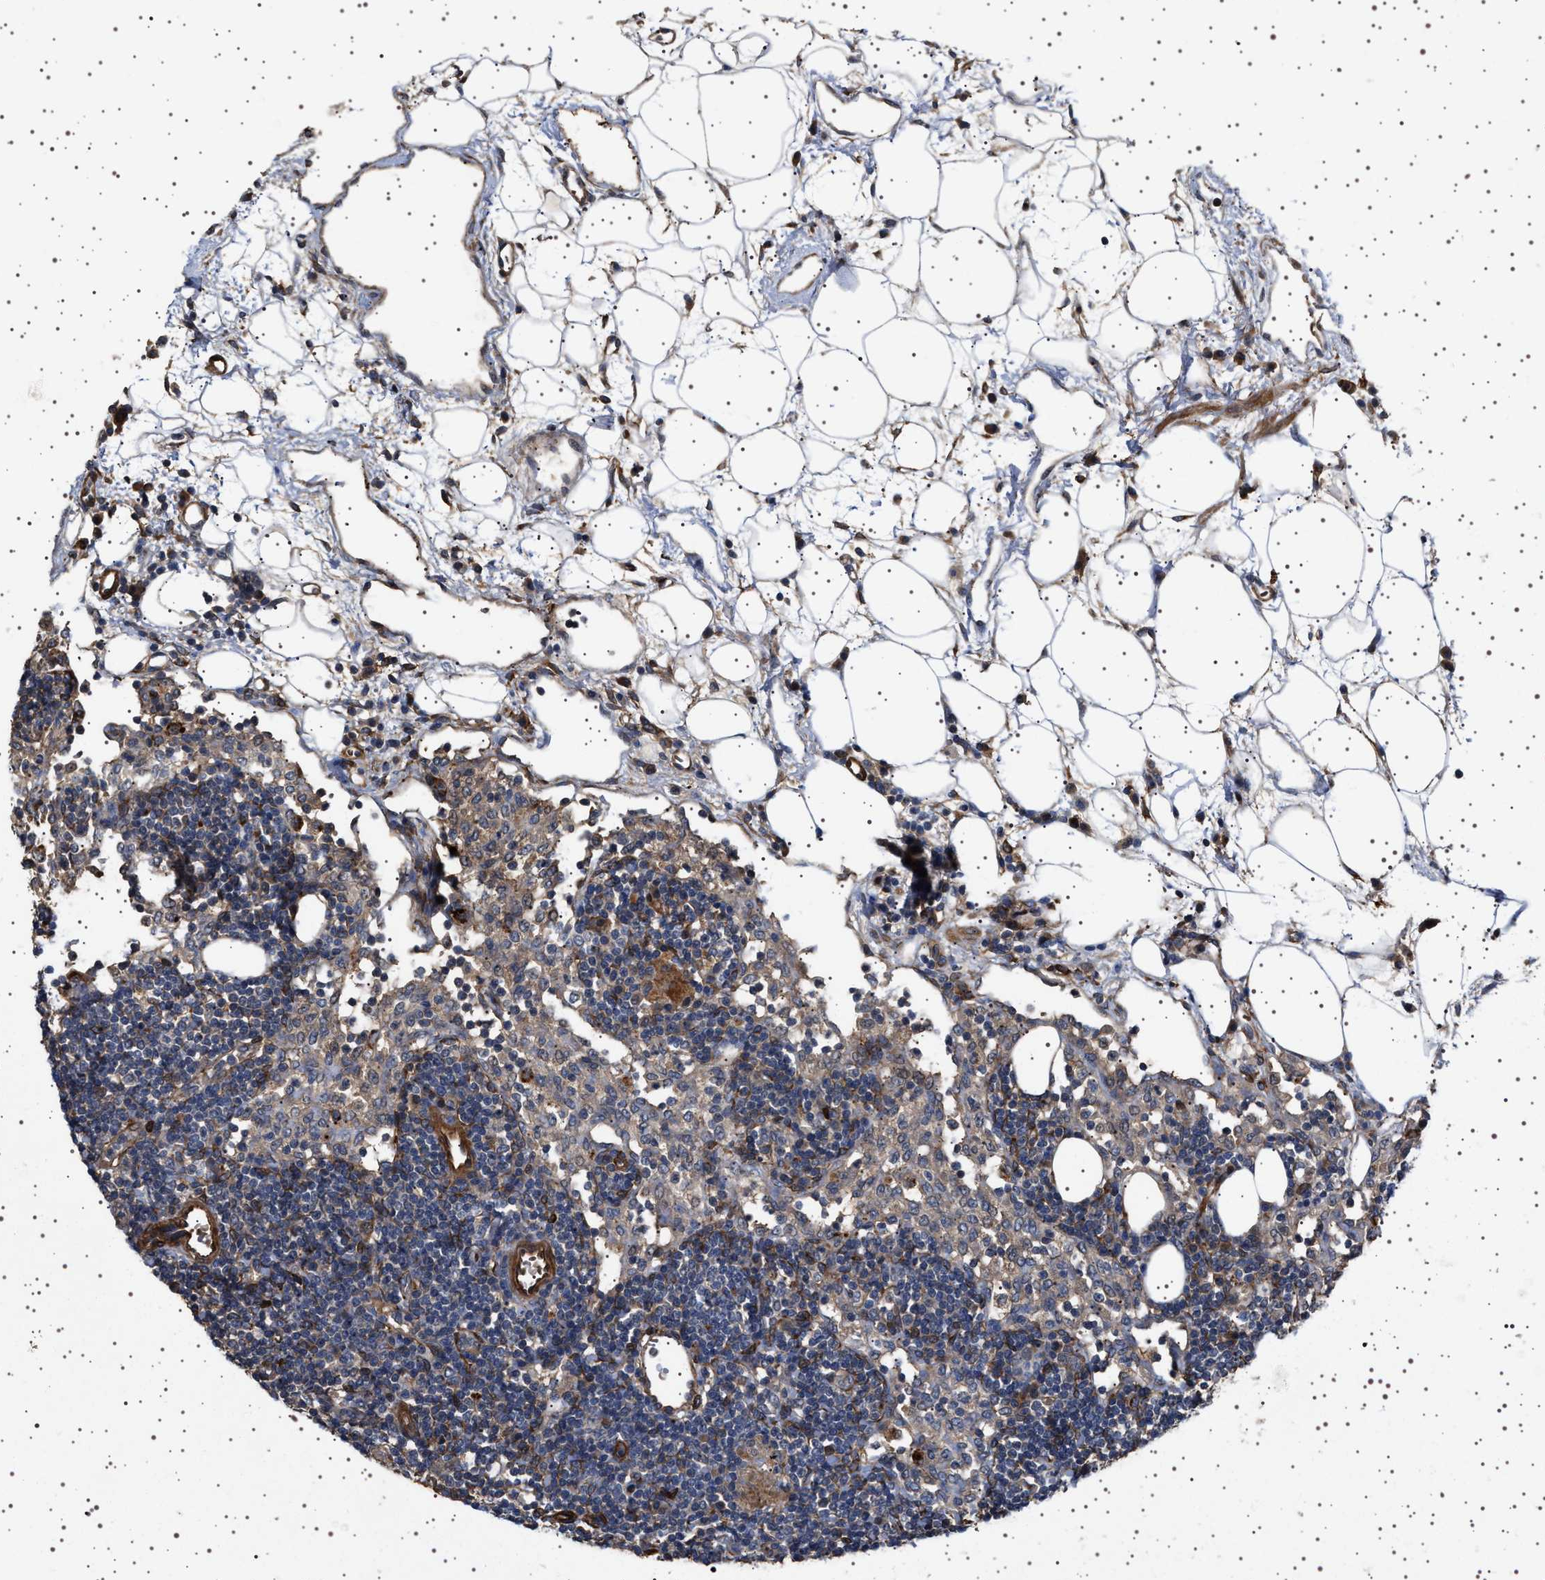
{"staining": {"intensity": "negative", "quantity": "none", "location": "none"}, "tissue": "lymph node", "cell_type": "Germinal center cells", "image_type": "normal", "snomed": [{"axis": "morphology", "description": "Normal tissue, NOS"}, {"axis": "morphology", "description": "Carcinoid, malignant, NOS"}, {"axis": "topography", "description": "Lymph node"}], "caption": "High power microscopy image of an immunohistochemistry histopathology image of normal lymph node, revealing no significant staining in germinal center cells. (Immunohistochemistry (ihc), brightfield microscopy, high magnification).", "gene": "GUCY1B1", "patient": {"sex": "male", "age": 47}}